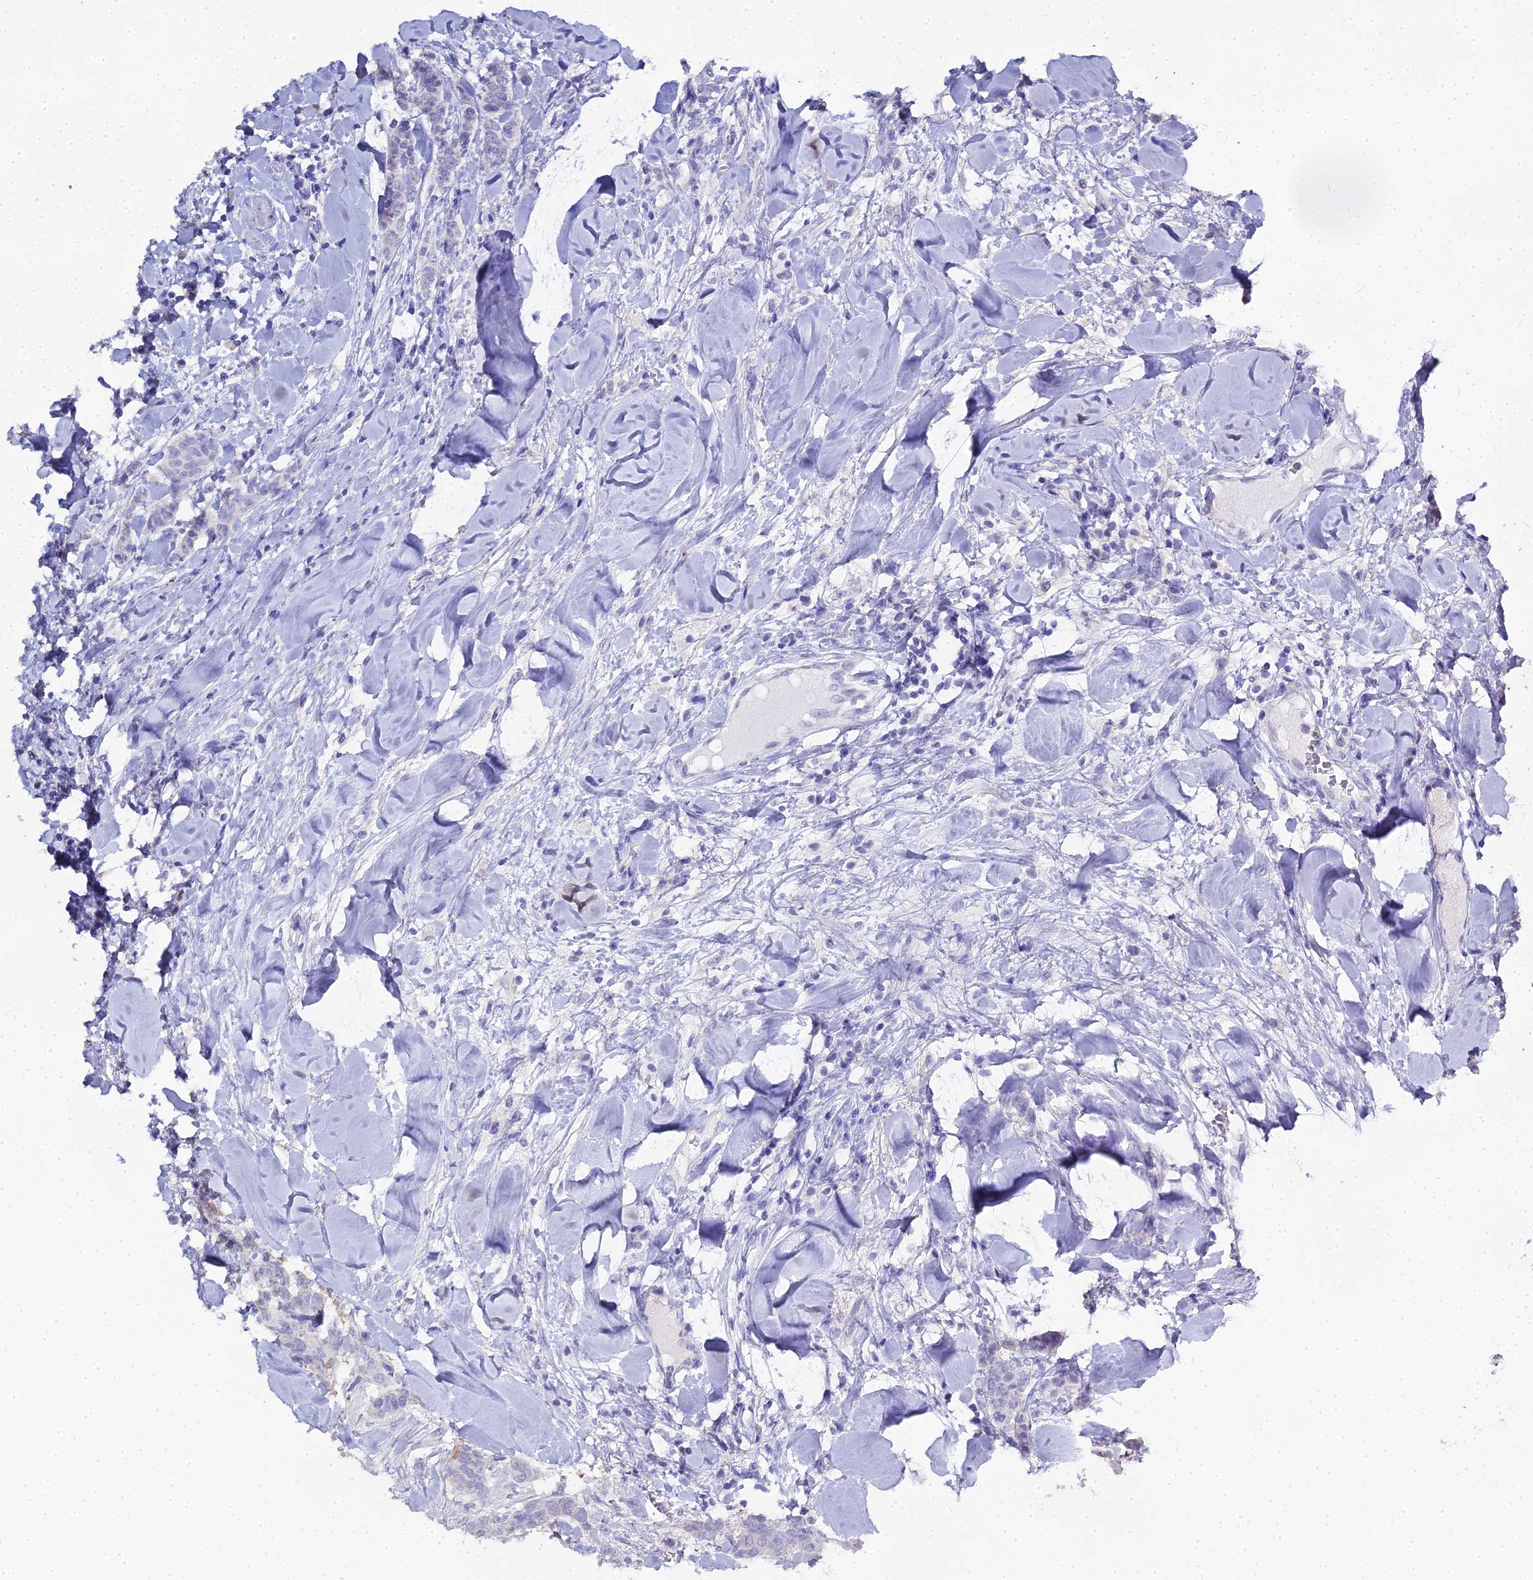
{"staining": {"intensity": "negative", "quantity": "none", "location": "none"}, "tissue": "breast cancer", "cell_type": "Tumor cells", "image_type": "cancer", "snomed": [{"axis": "morphology", "description": "Duct carcinoma"}, {"axis": "topography", "description": "Breast"}], "caption": "DAB (3,3'-diaminobenzidine) immunohistochemical staining of breast cancer (invasive ductal carcinoma) displays no significant staining in tumor cells. Nuclei are stained in blue.", "gene": "S100A7", "patient": {"sex": "female", "age": 40}}